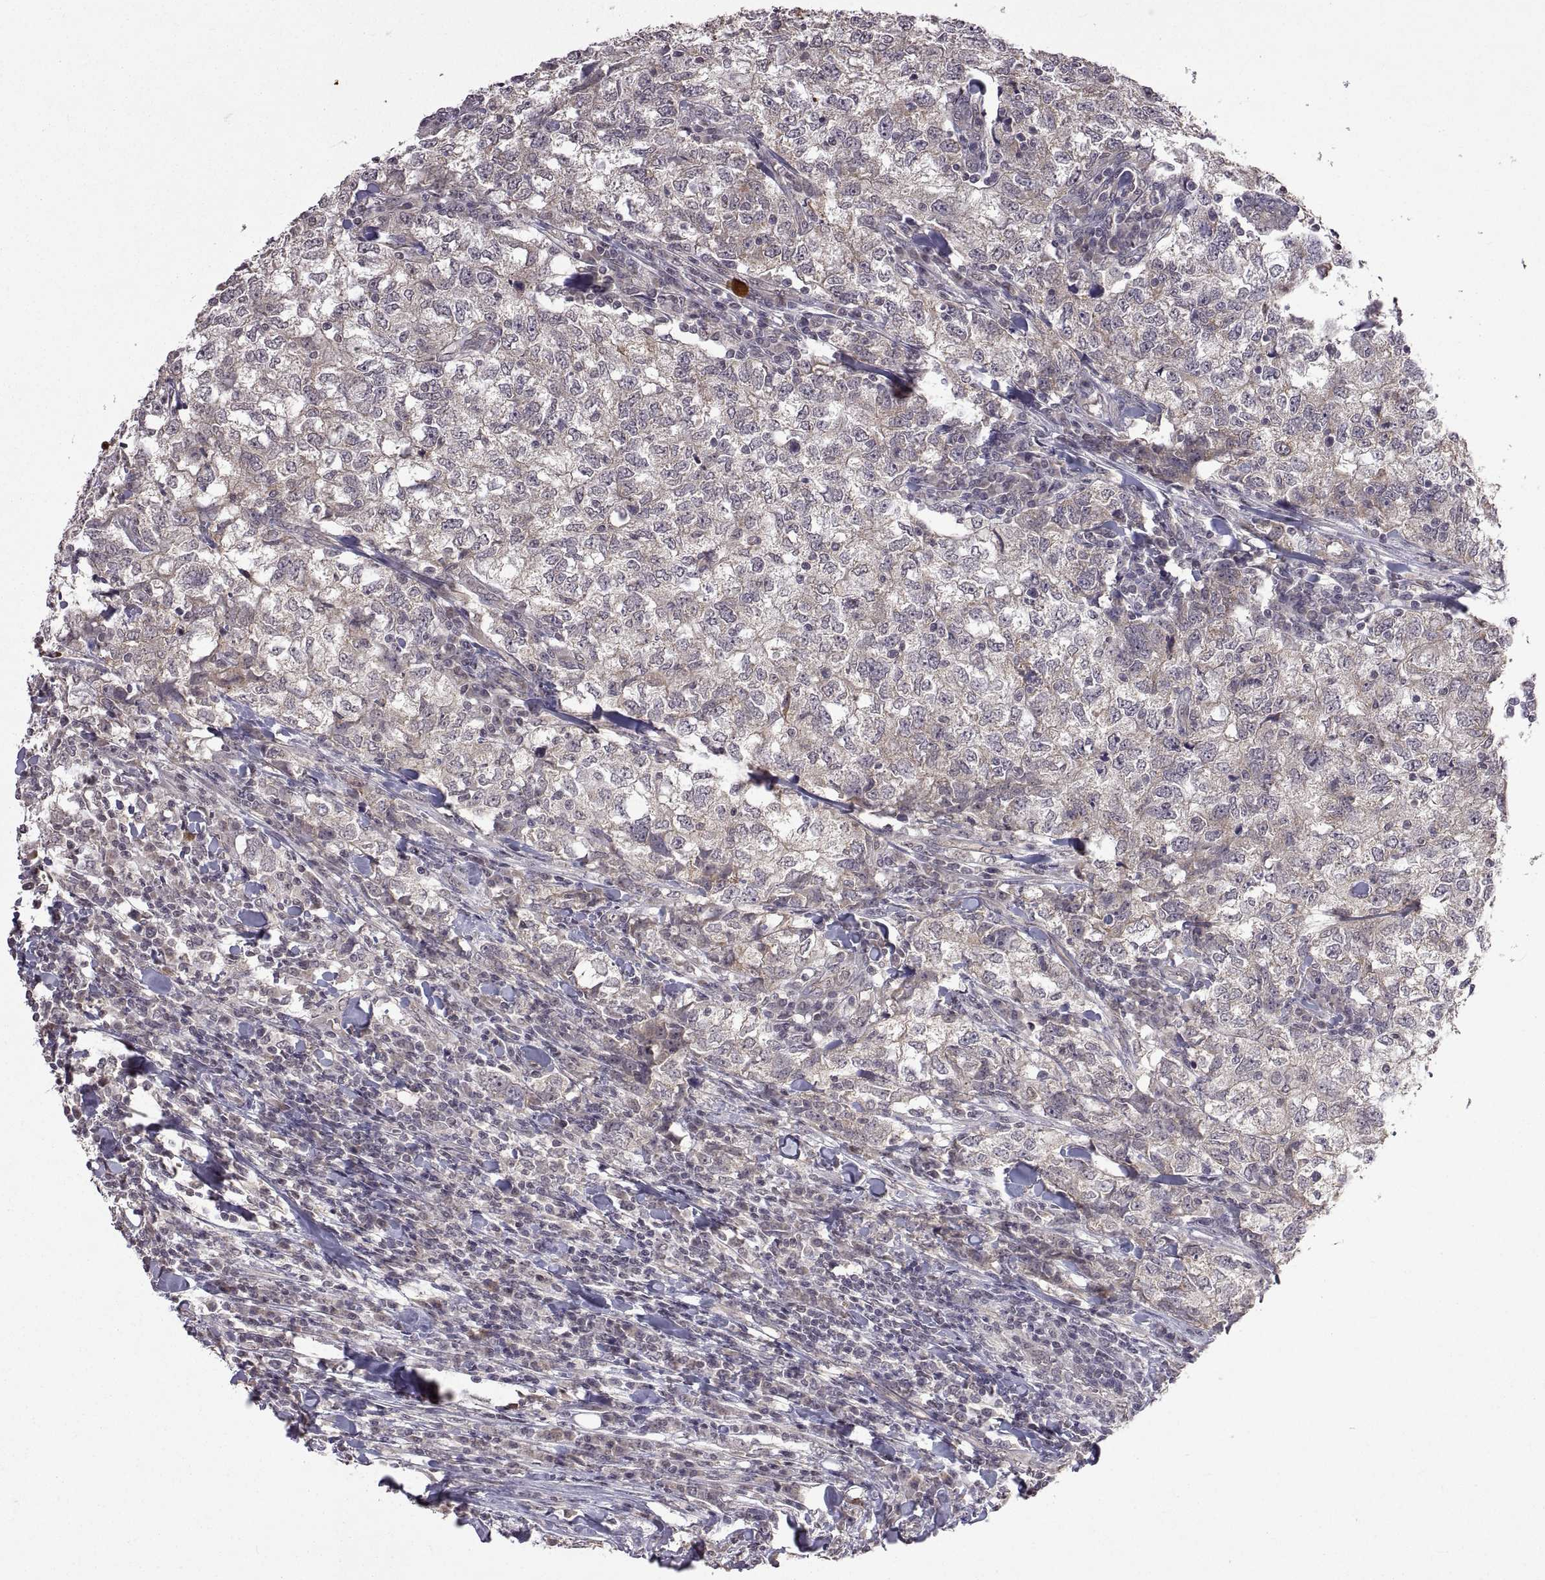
{"staining": {"intensity": "weak", "quantity": "25%-75%", "location": "cytoplasmic/membranous"}, "tissue": "breast cancer", "cell_type": "Tumor cells", "image_type": "cancer", "snomed": [{"axis": "morphology", "description": "Duct carcinoma"}, {"axis": "topography", "description": "Breast"}], "caption": "About 25%-75% of tumor cells in human breast cancer (infiltrating ductal carcinoma) exhibit weak cytoplasmic/membranous protein staining as visualized by brown immunohistochemical staining.", "gene": "LAMA1", "patient": {"sex": "female", "age": 30}}